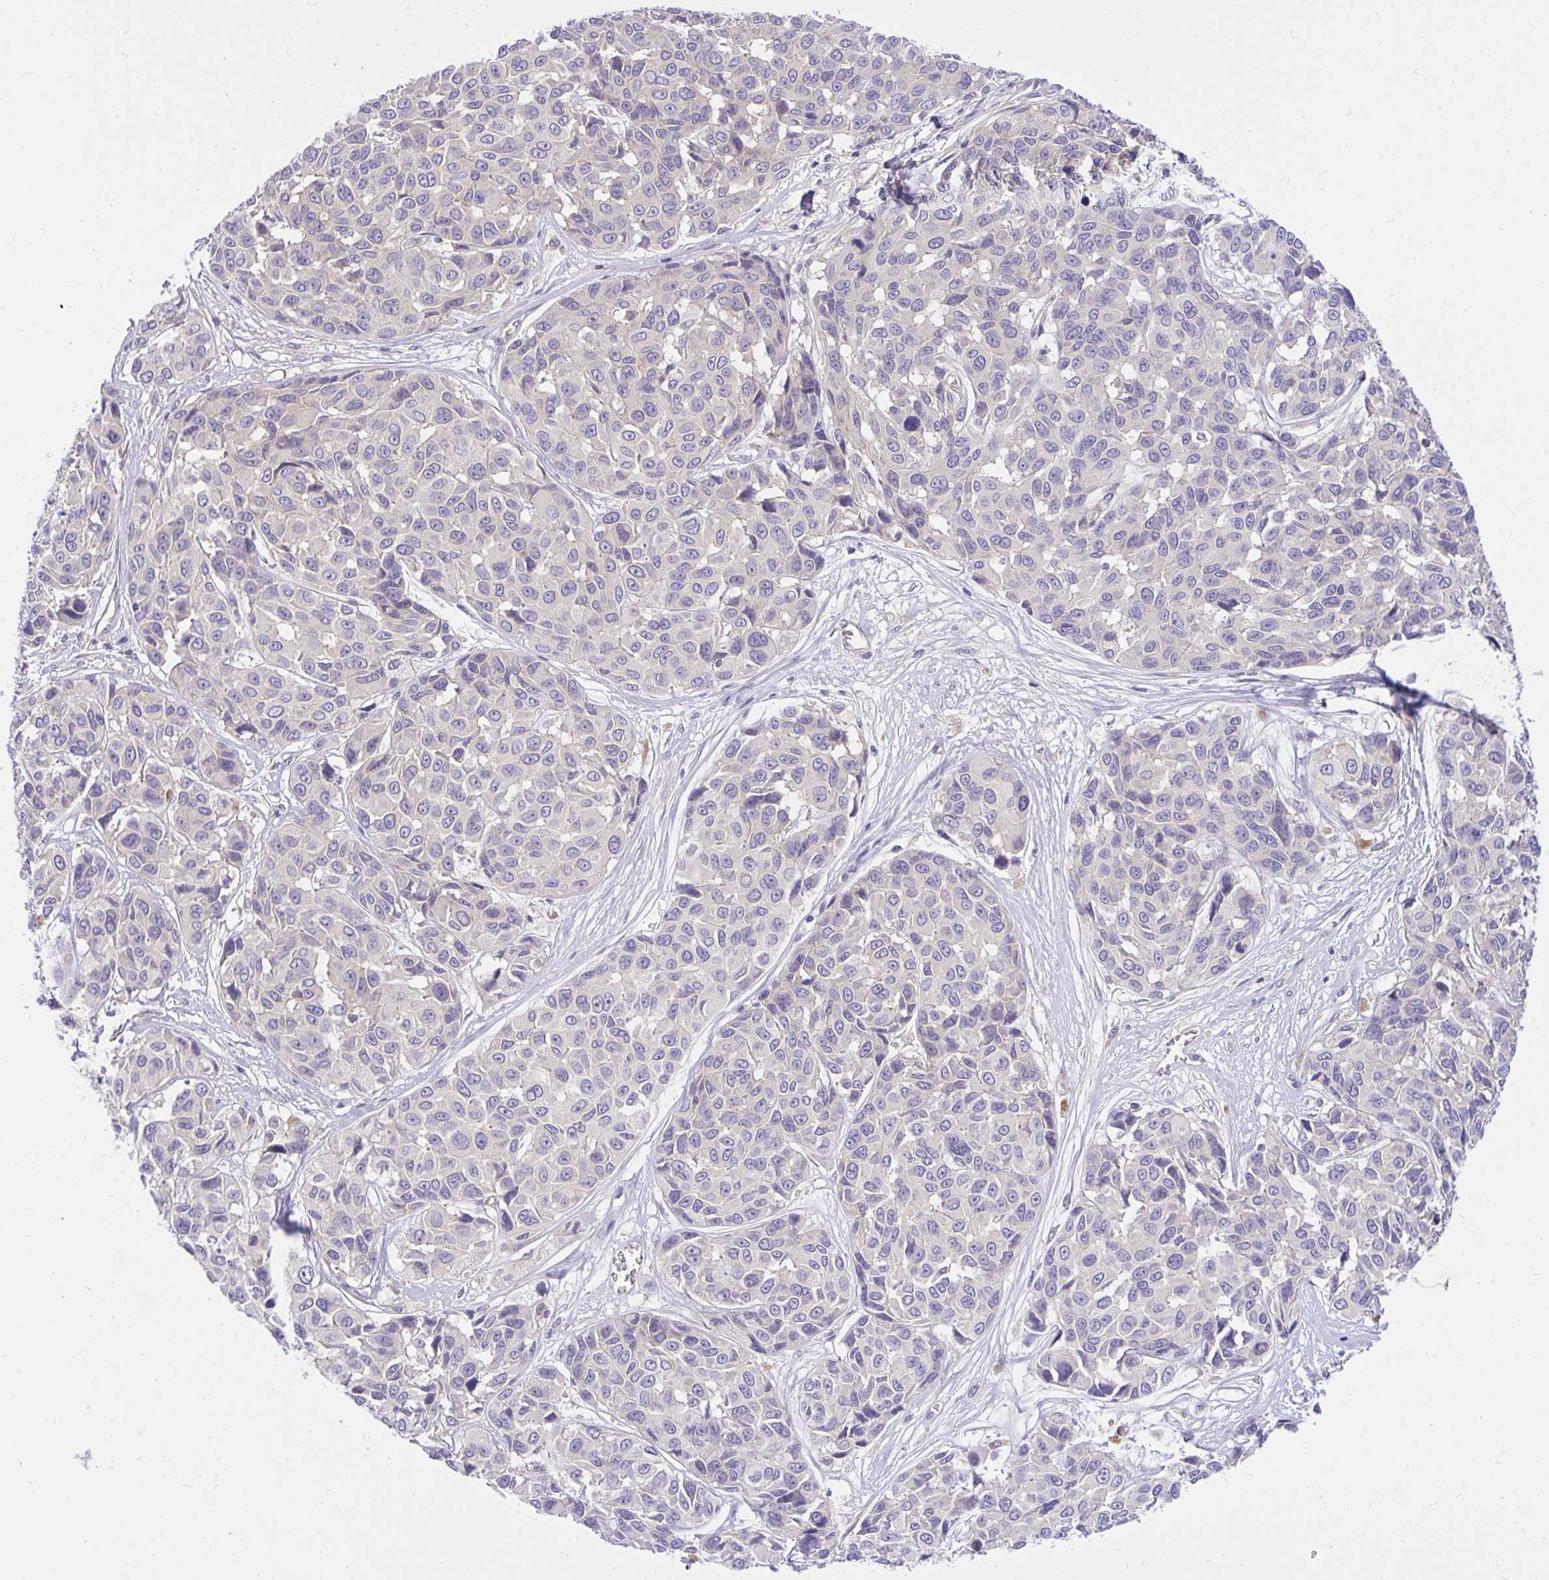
{"staining": {"intensity": "negative", "quantity": "none", "location": "none"}, "tissue": "melanoma", "cell_type": "Tumor cells", "image_type": "cancer", "snomed": [{"axis": "morphology", "description": "Malignant melanoma, NOS"}, {"axis": "topography", "description": "Skin"}], "caption": "Immunohistochemistry (IHC) micrograph of neoplastic tissue: human malignant melanoma stained with DAB displays no significant protein positivity in tumor cells.", "gene": "TLN2", "patient": {"sex": "female", "age": 66}}